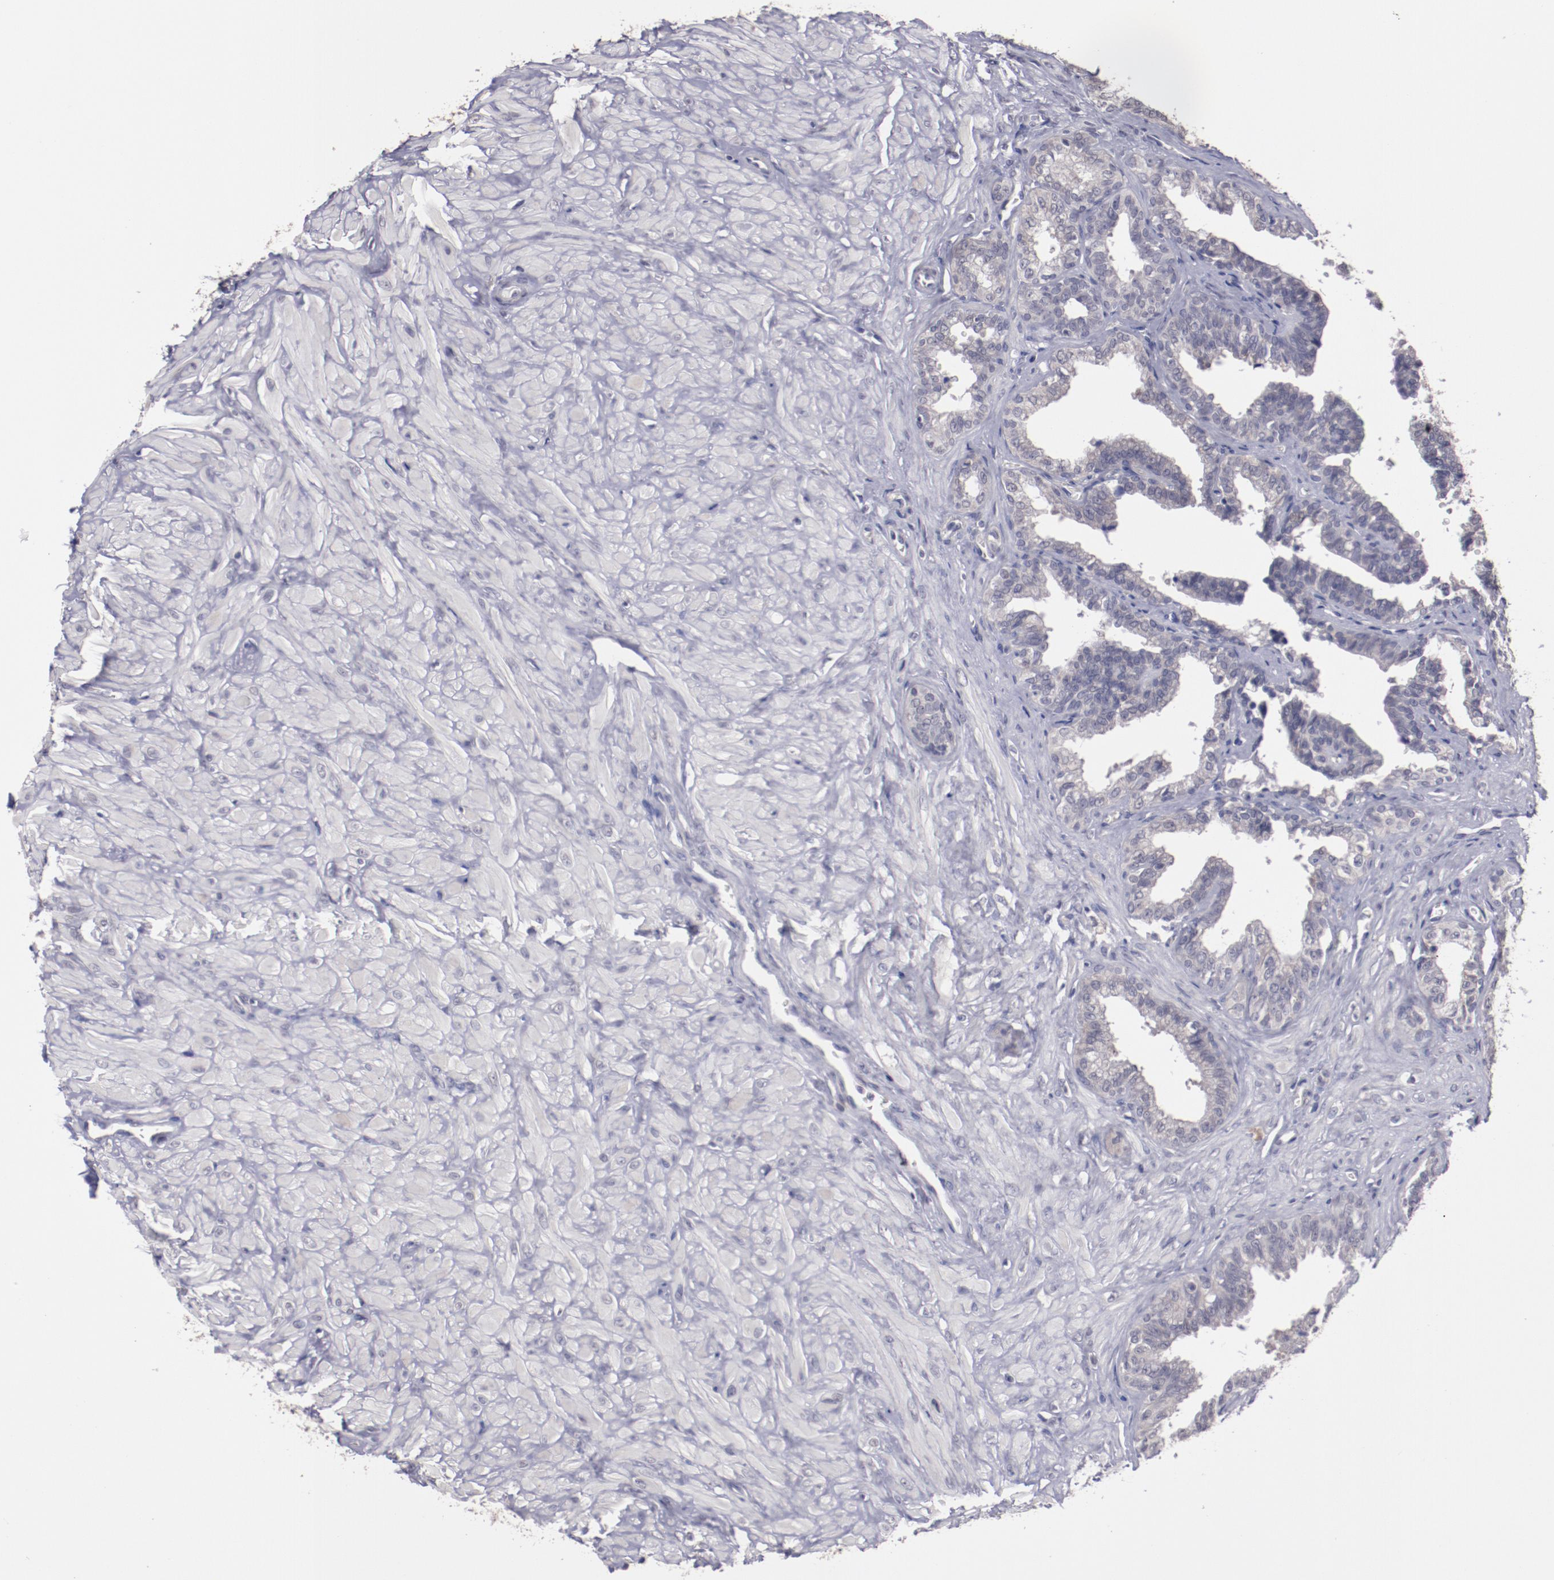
{"staining": {"intensity": "negative", "quantity": "none", "location": "none"}, "tissue": "seminal vesicle", "cell_type": "Glandular cells", "image_type": "normal", "snomed": [{"axis": "morphology", "description": "Normal tissue, NOS"}, {"axis": "topography", "description": "Seminal veicle"}], "caption": "A high-resolution histopathology image shows IHC staining of normal seminal vesicle, which displays no significant positivity in glandular cells.", "gene": "NRXN3", "patient": {"sex": "male", "age": 26}}